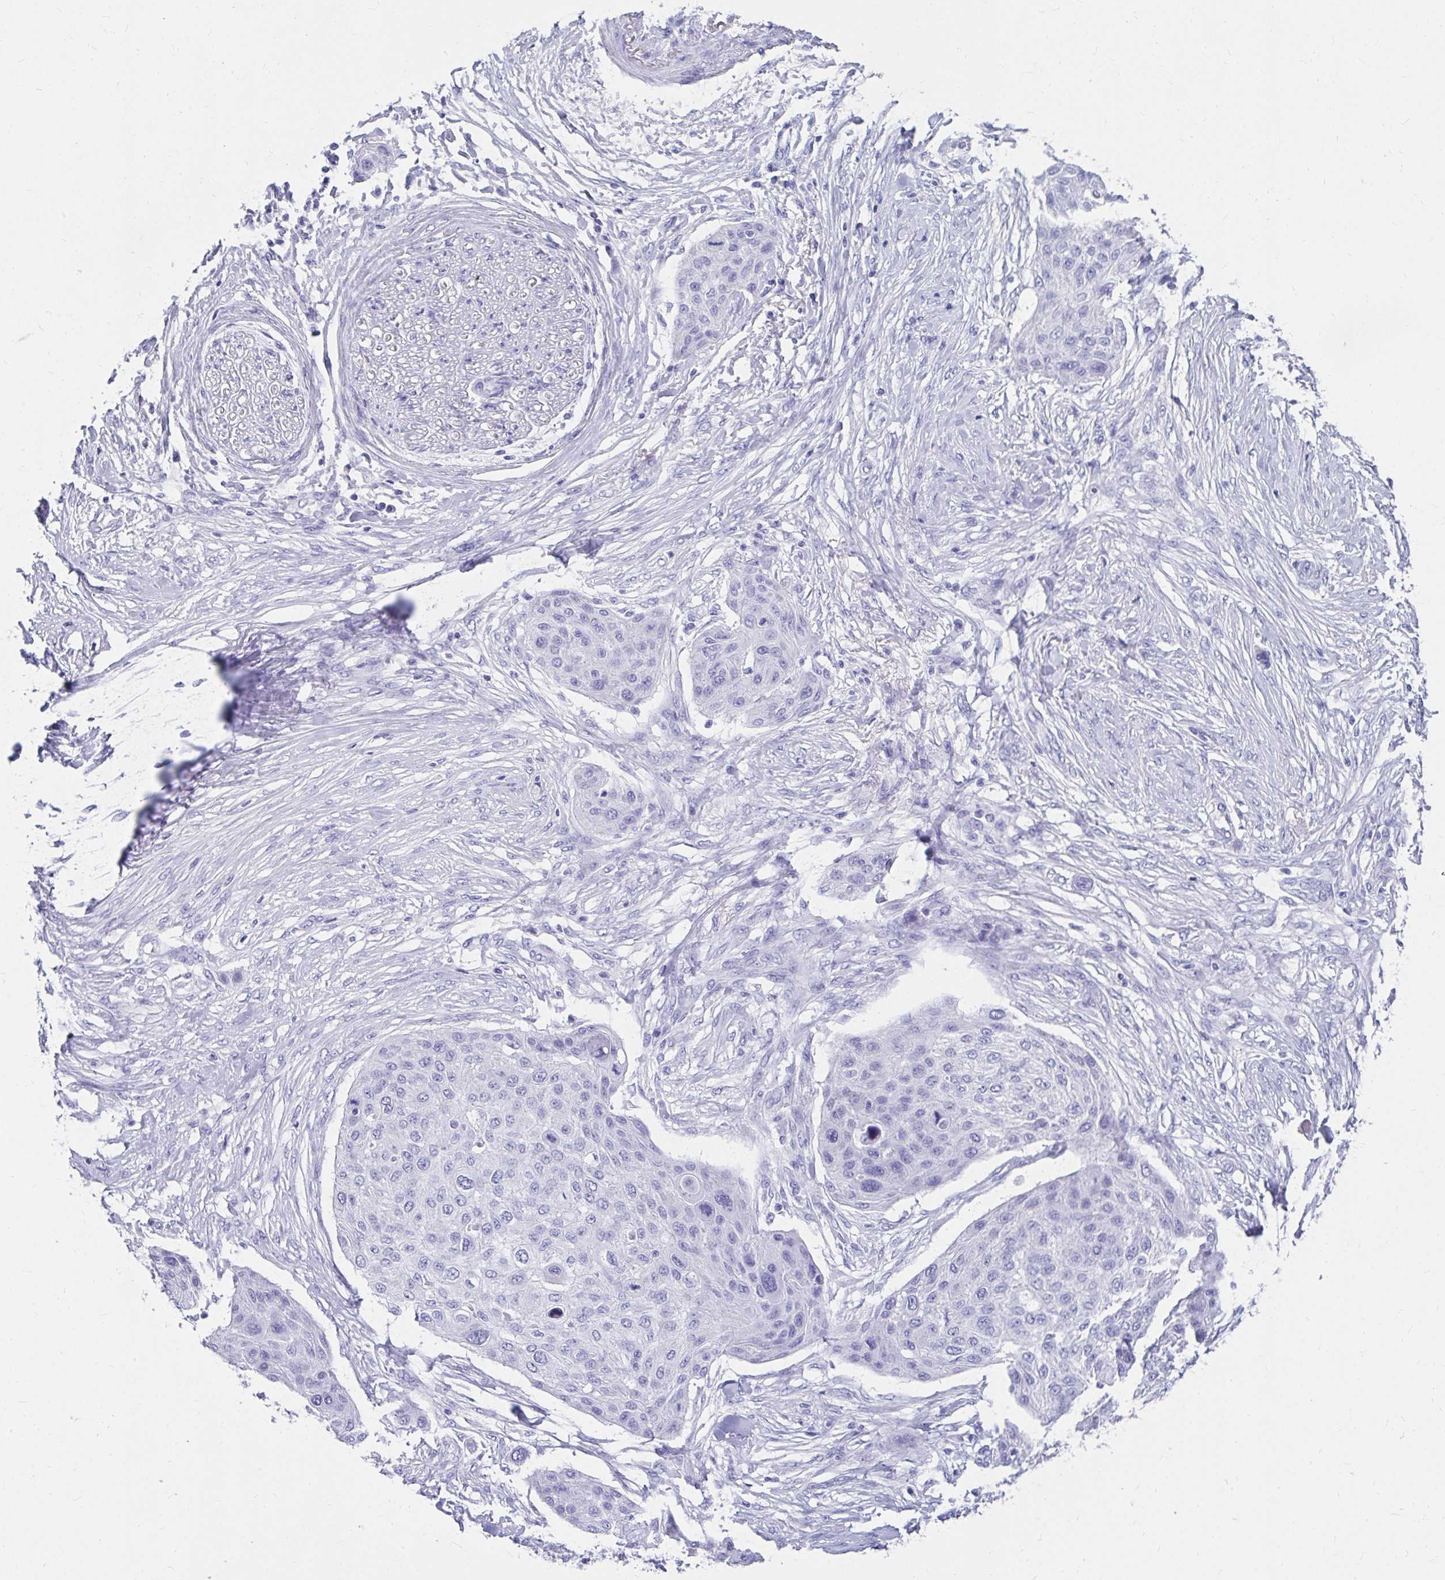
{"staining": {"intensity": "negative", "quantity": "none", "location": "none"}, "tissue": "skin cancer", "cell_type": "Tumor cells", "image_type": "cancer", "snomed": [{"axis": "morphology", "description": "Squamous cell carcinoma, NOS"}, {"axis": "topography", "description": "Skin"}], "caption": "Squamous cell carcinoma (skin) stained for a protein using IHC displays no expression tumor cells.", "gene": "DPEP3", "patient": {"sex": "female", "age": 87}}